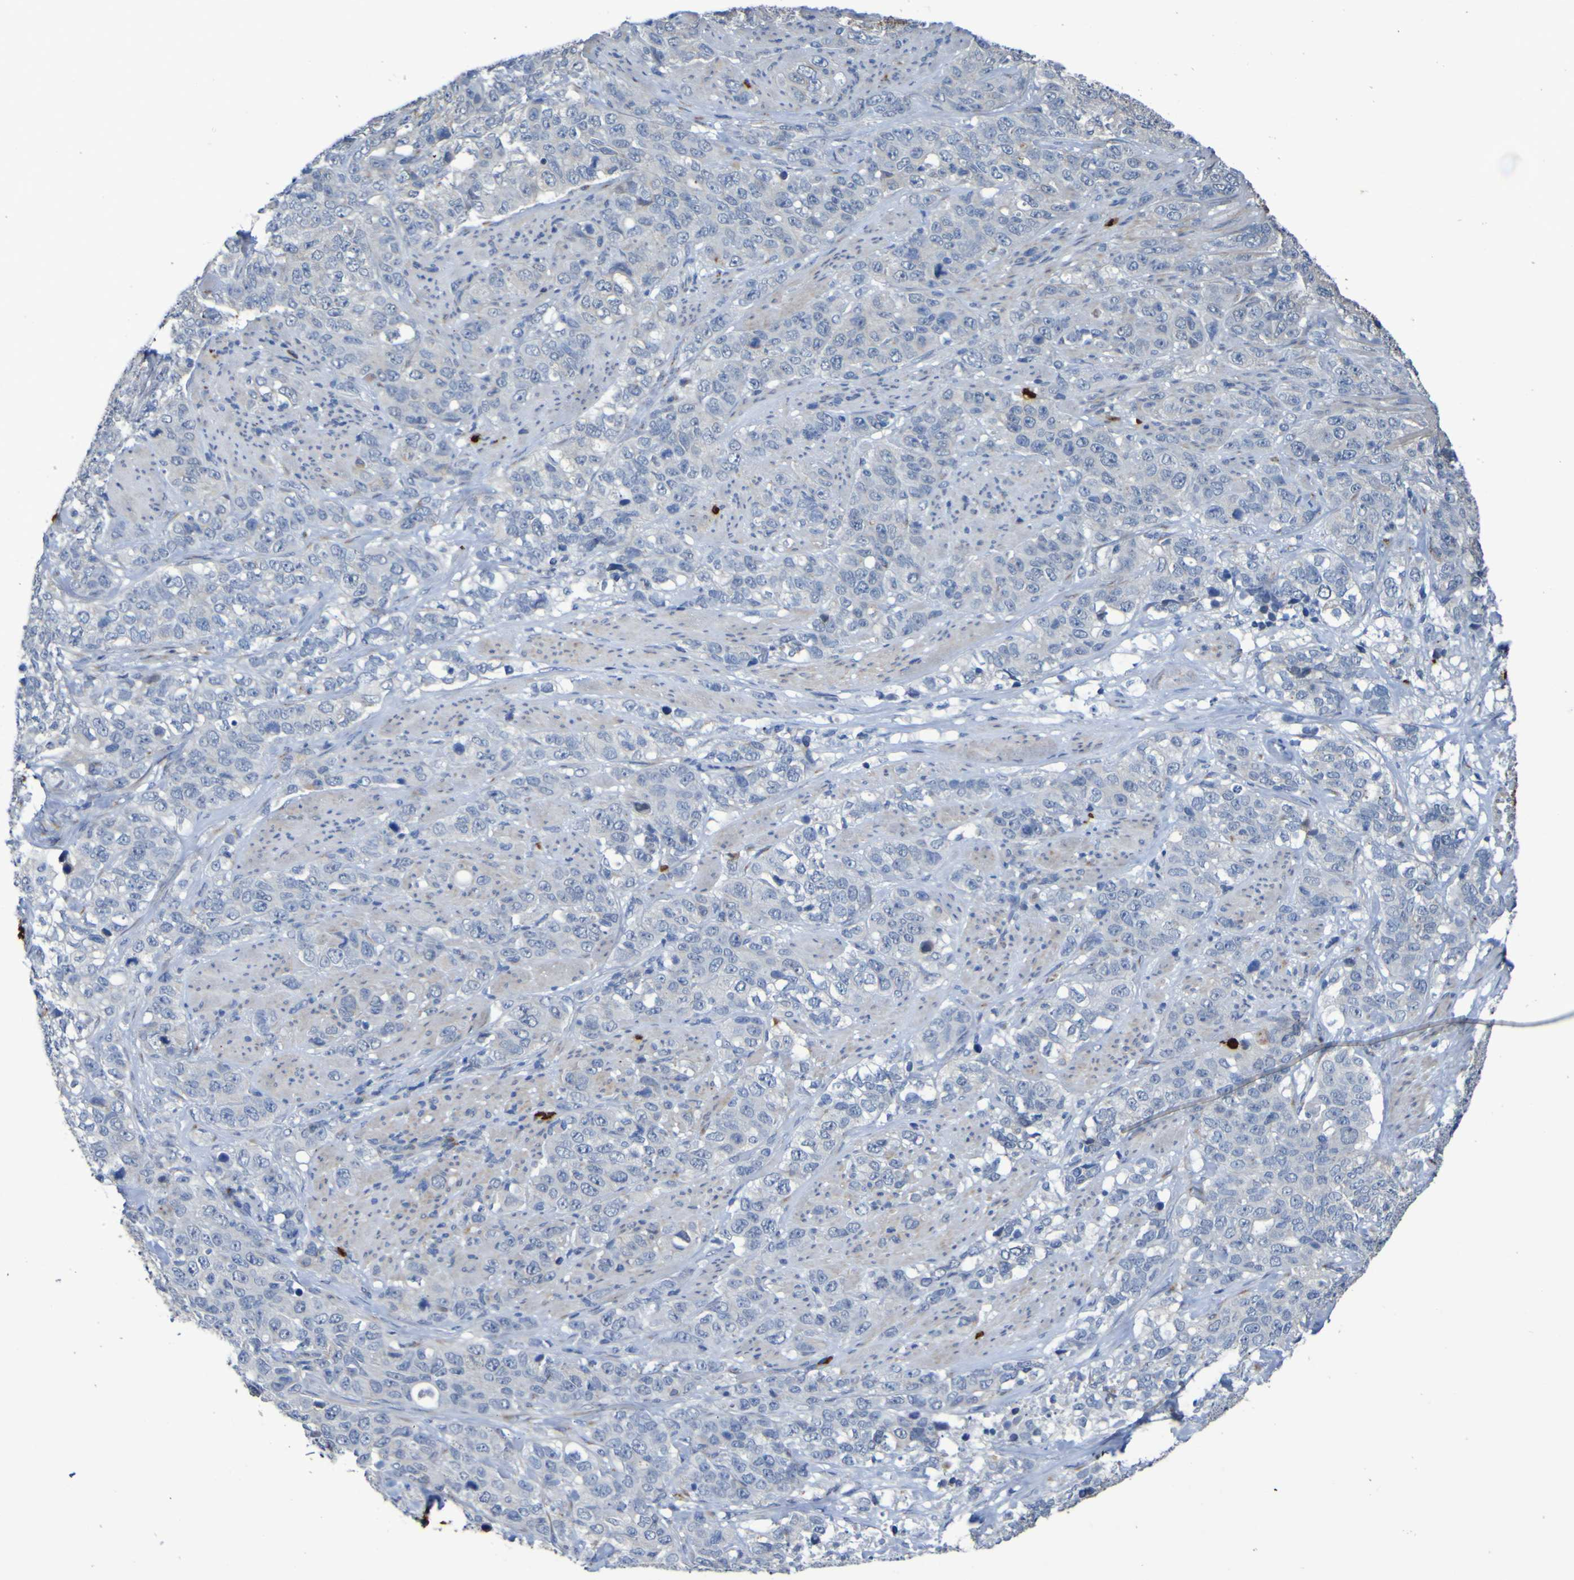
{"staining": {"intensity": "negative", "quantity": "none", "location": "none"}, "tissue": "stomach cancer", "cell_type": "Tumor cells", "image_type": "cancer", "snomed": [{"axis": "morphology", "description": "Adenocarcinoma, NOS"}, {"axis": "topography", "description": "Stomach"}], "caption": "IHC histopathology image of neoplastic tissue: adenocarcinoma (stomach) stained with DAB displays no significant protein positivity in tumor cells.", "gene": "C11orf24", "patient": {"sex": "male", "age": 48}}